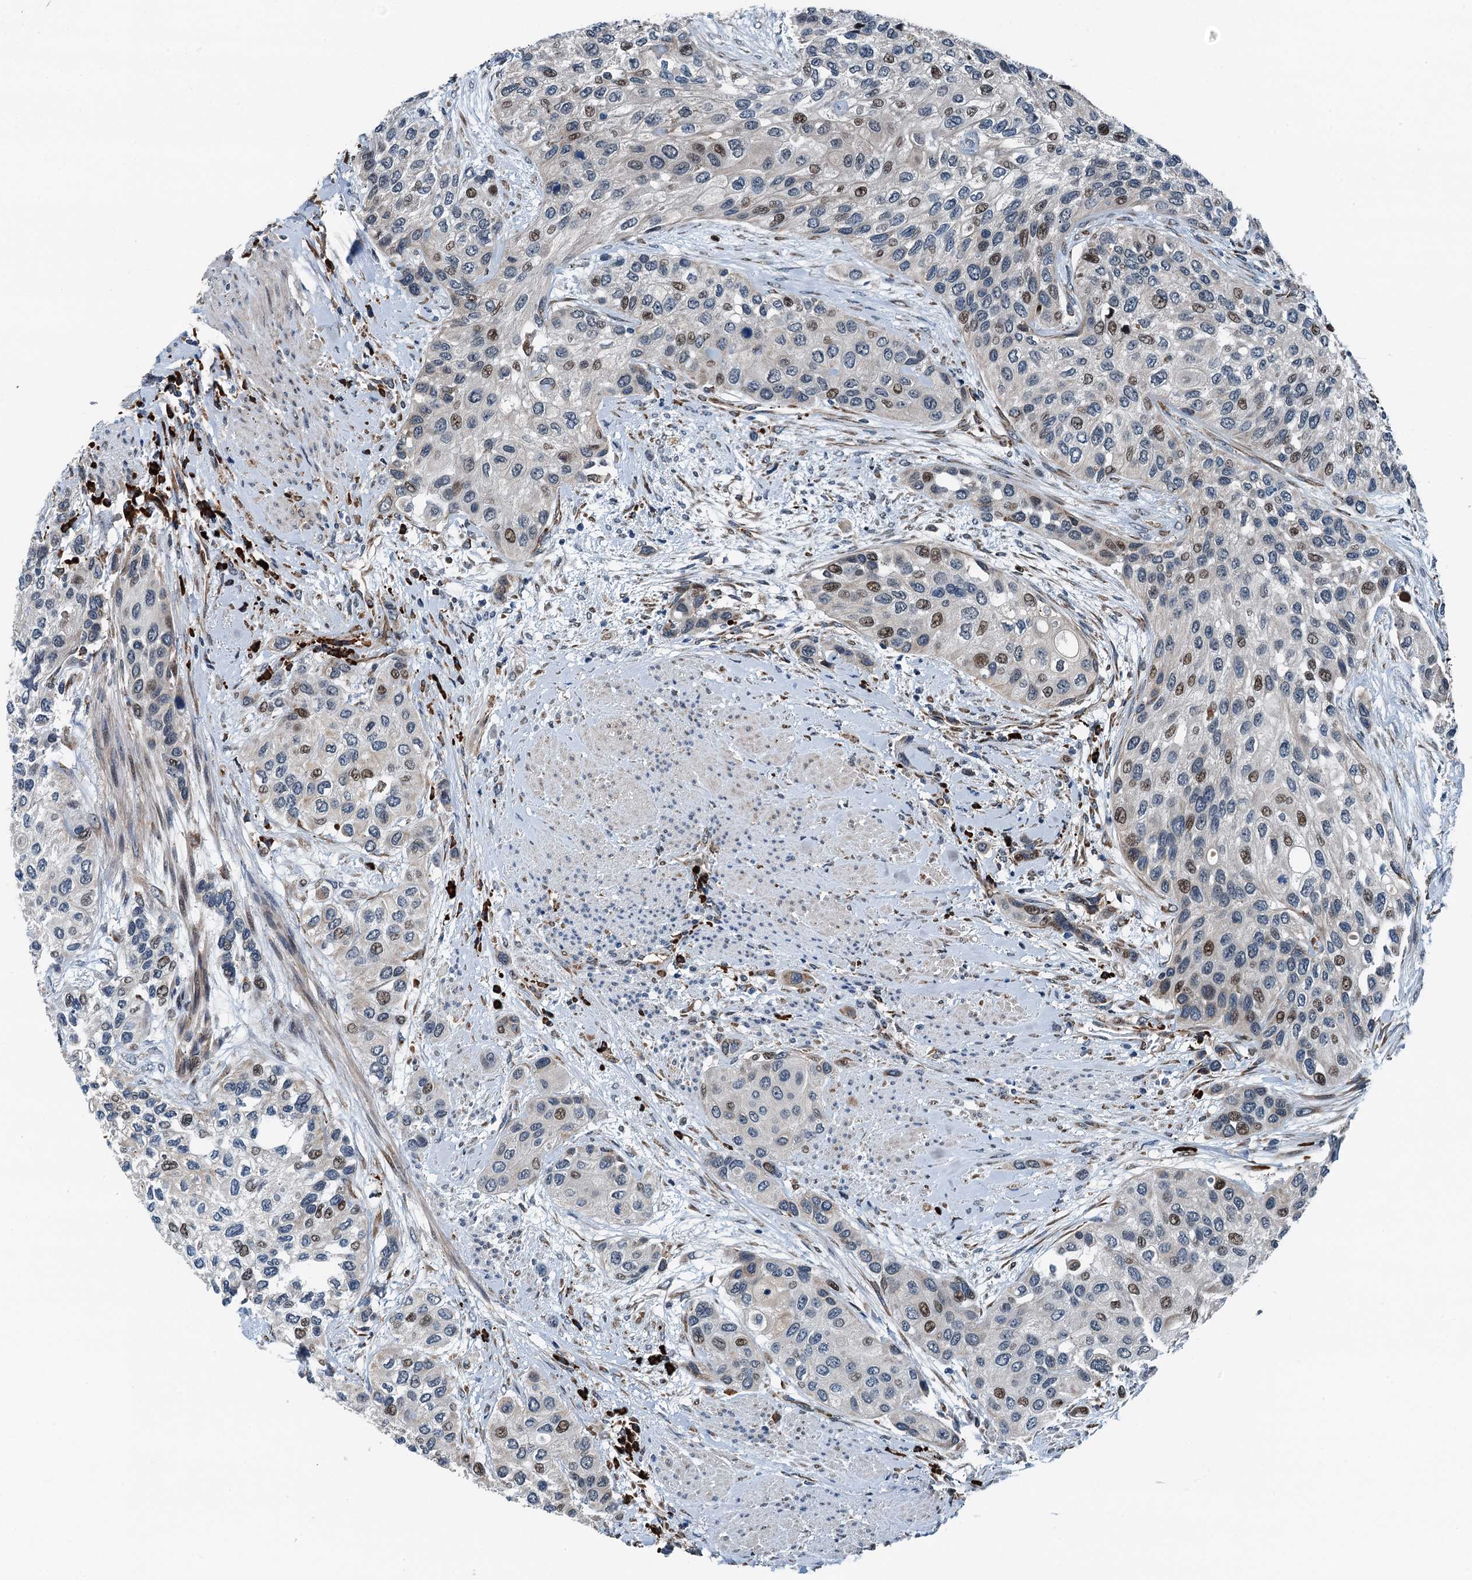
{"staining": {"intensity": "moderate", "quantity": "<25%", "location": "nuclear"}, "tissue": "urothelial cancer", "cell_type": "Tumor cells", "image_type": "cancer", "snomed": [{"axis": "morphology", "description": "Normal tissue, NOS"}, {"axis": "morphology", "description": "Urothelial carcinoma, High grade"}, {"axis": "topography", "description": "Vascular tissue"}, {"axis": "topography", "description": "Urinary bladder"}], "caption": "IHC of urothelial cancer shows low levels of moderate nuclear staining in about <25% of tumor cells.", "gene": "TAMALIN", "patient": {"sex": "female", "age": 56}}